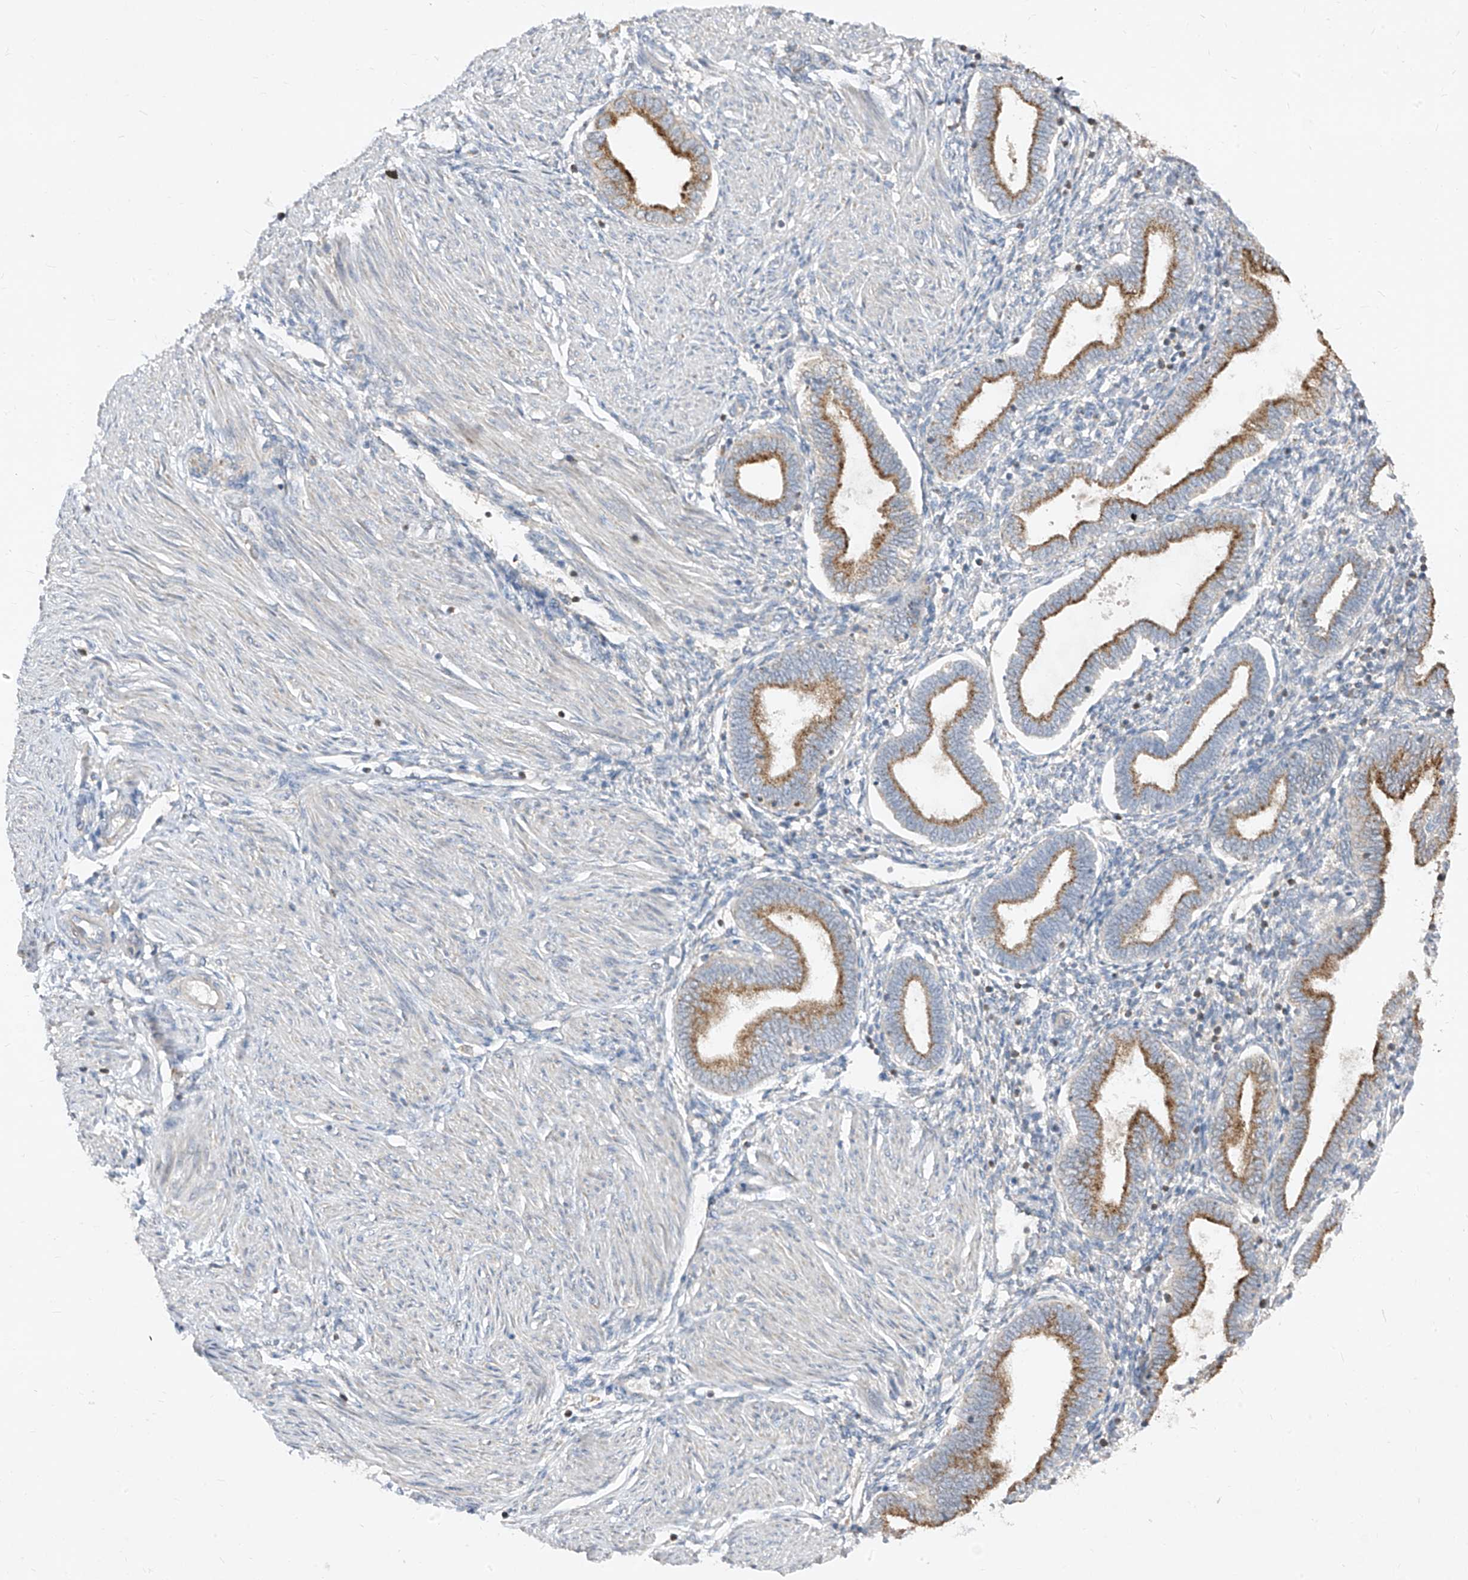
{"staining": {"intensity": "negative", "quantity": "none", "location": "none"}, "tissue": "endometrium", "cell_type": "Cells in endometrial stroma", "image_type": "normal", "snomed": [{"axis": "morphology", "description": "Normal tissue, NOS"}, {"axis": "topography", "description": "Endometrium"}], "caption": "IHC micrograph of unremarkable endometrium stained for a protein (brown), which reveals no positivity in cells in endometrial stroma.", "gene": "ABCD3", "patient": {"sex": "female", "age": 53}}